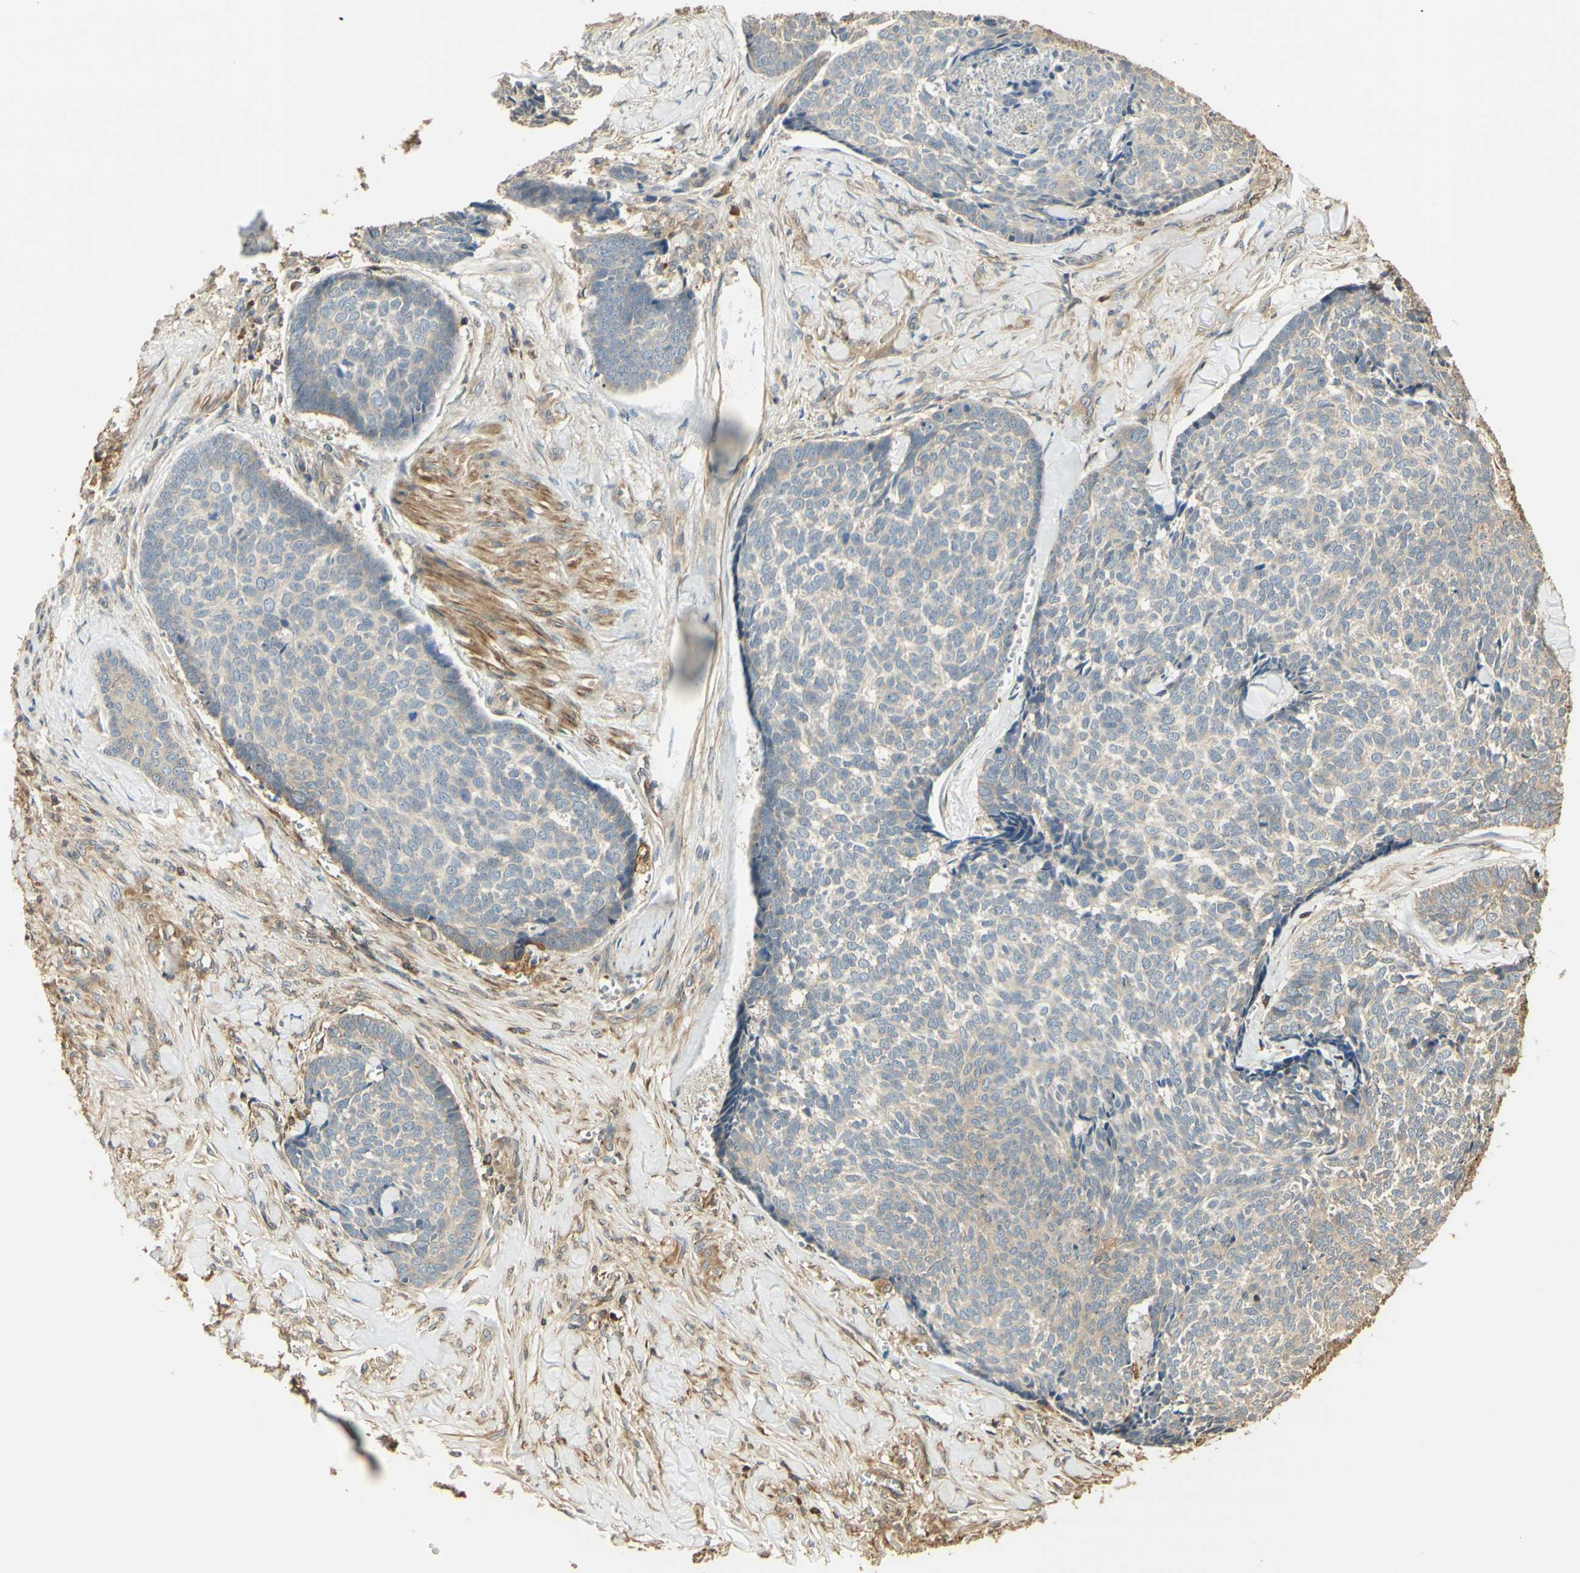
{"staining": {"intensity": "weak", "quantity": ">75%", "location": "cytoplasmic/membranous"}, "tissue": "skin cancer", "cell_type": "Tumor cells", "image_type": "cancer", "snomed": [{"axis": "morphology", "description": "Basal cell carcinoma"}, {"axis": "topography", "description": "Skin"}], "caption": "The micrograph shows immunohistochemical staining of skin basal cell carcinoma. There is weak cytoplasmic/membranous expression is appreciated in approximately >75% of tumor cells.", "gene": "AGER", "patient": {"sex": "male", "age": 84}}